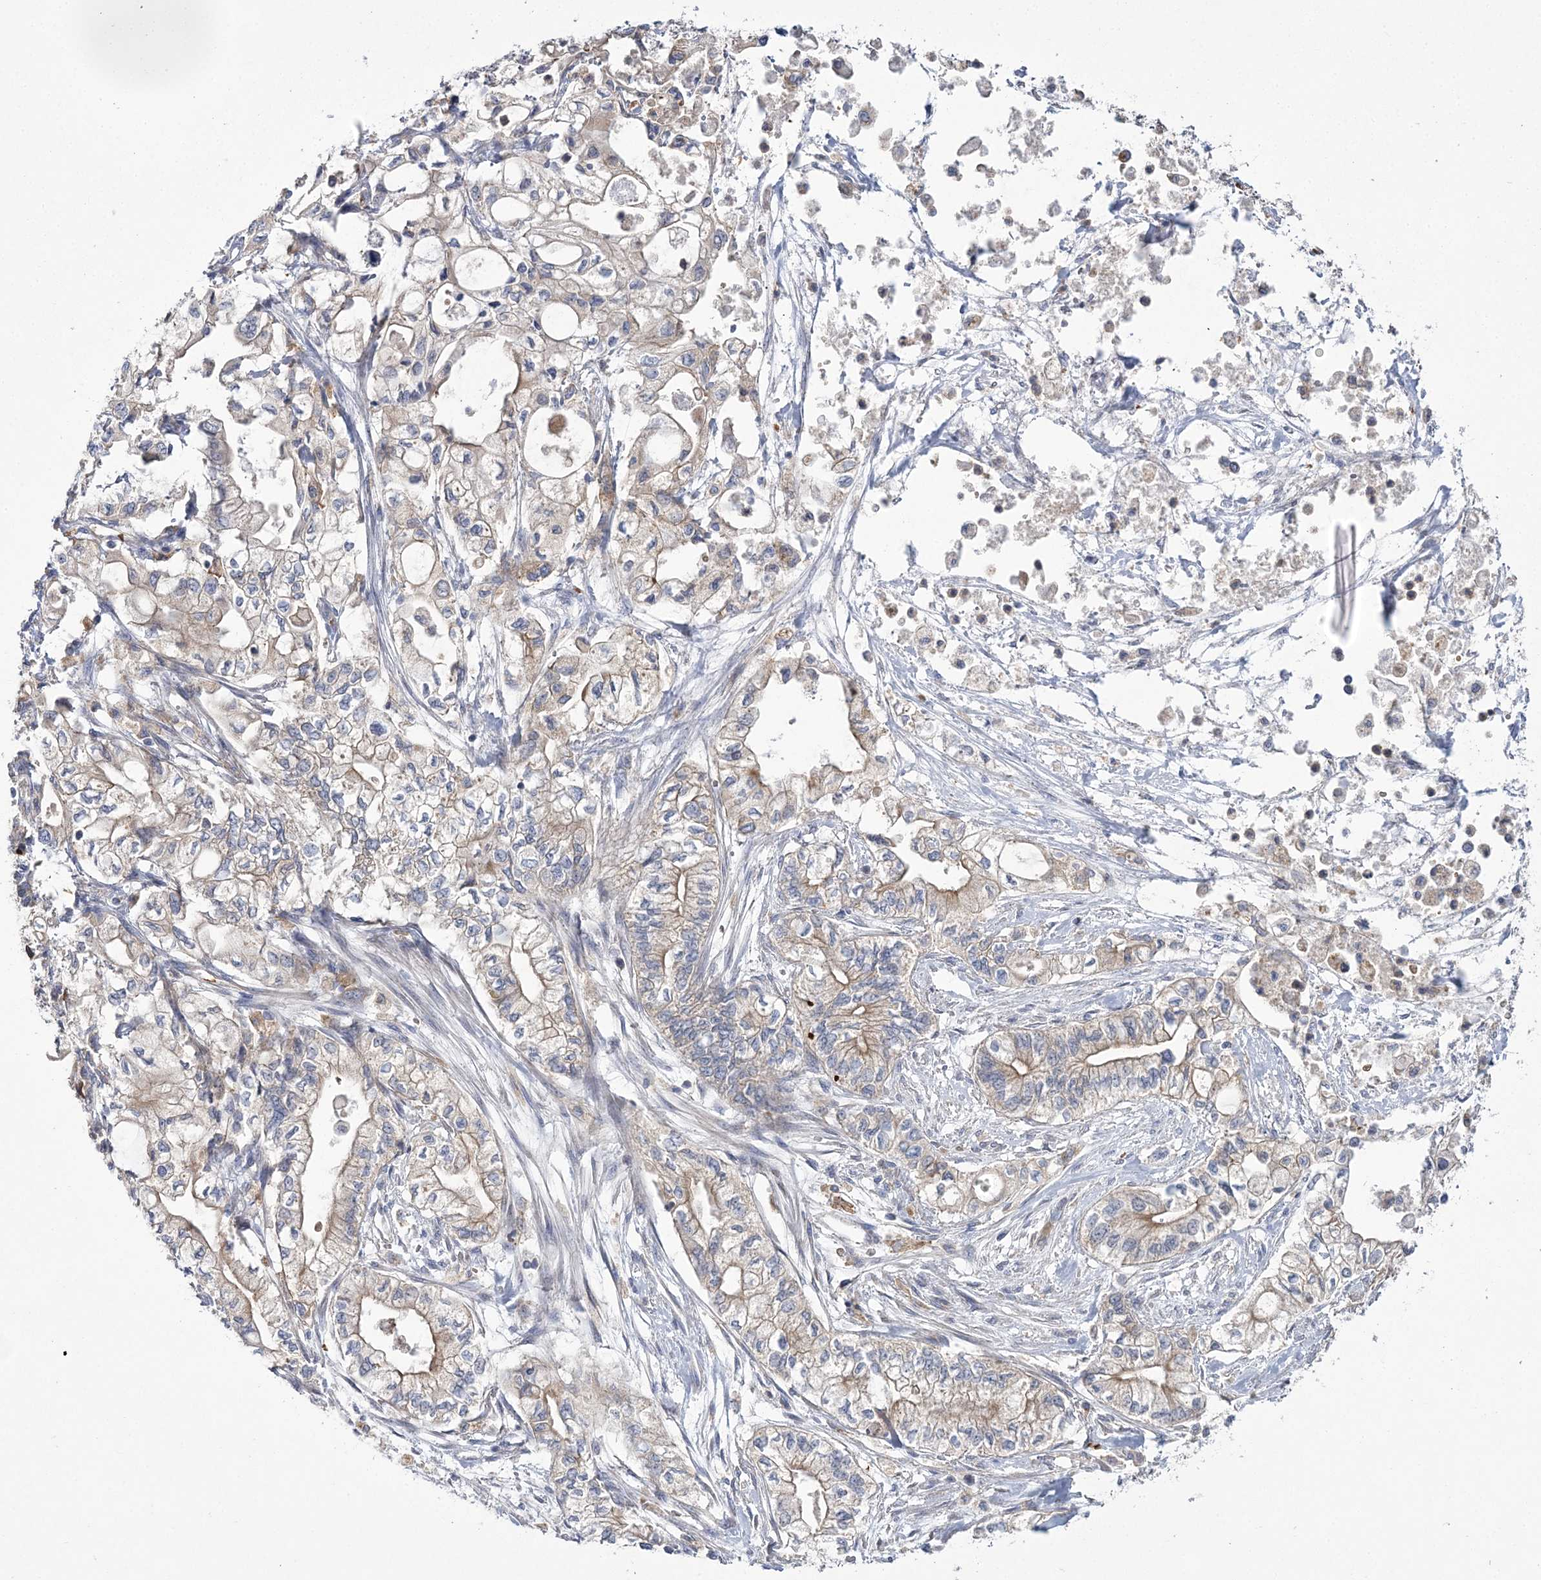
{"staining": {"intensity": "weak", "quantity": "25%-75%", "location": "cytoplasmic/membranous"}, "tissue": "pancreatic cancer", "cell_type": "Tumor cells", "image_type": "cancer", "snomed": [{"axis": "morphology", "description": "Adenocarcinoma, NOS"}, {"axis": "topography", "description": "Pancreas"}], "caption": "Immunohistochemistry (IHC) staining of pancreatic adenocarcinoma, which reveals low levels of weak cytoplasmic/membranous staining in approximately 25%-75% of tumor cells indicating weak cytoplasmic/membranous protein expression. The staining was performed using DAB (brown) for protein detection and nuclei were counterstained in hematoxylin (blue).", "gene": "ATP11B", "patient": {"sex": "male", "age": 79}}